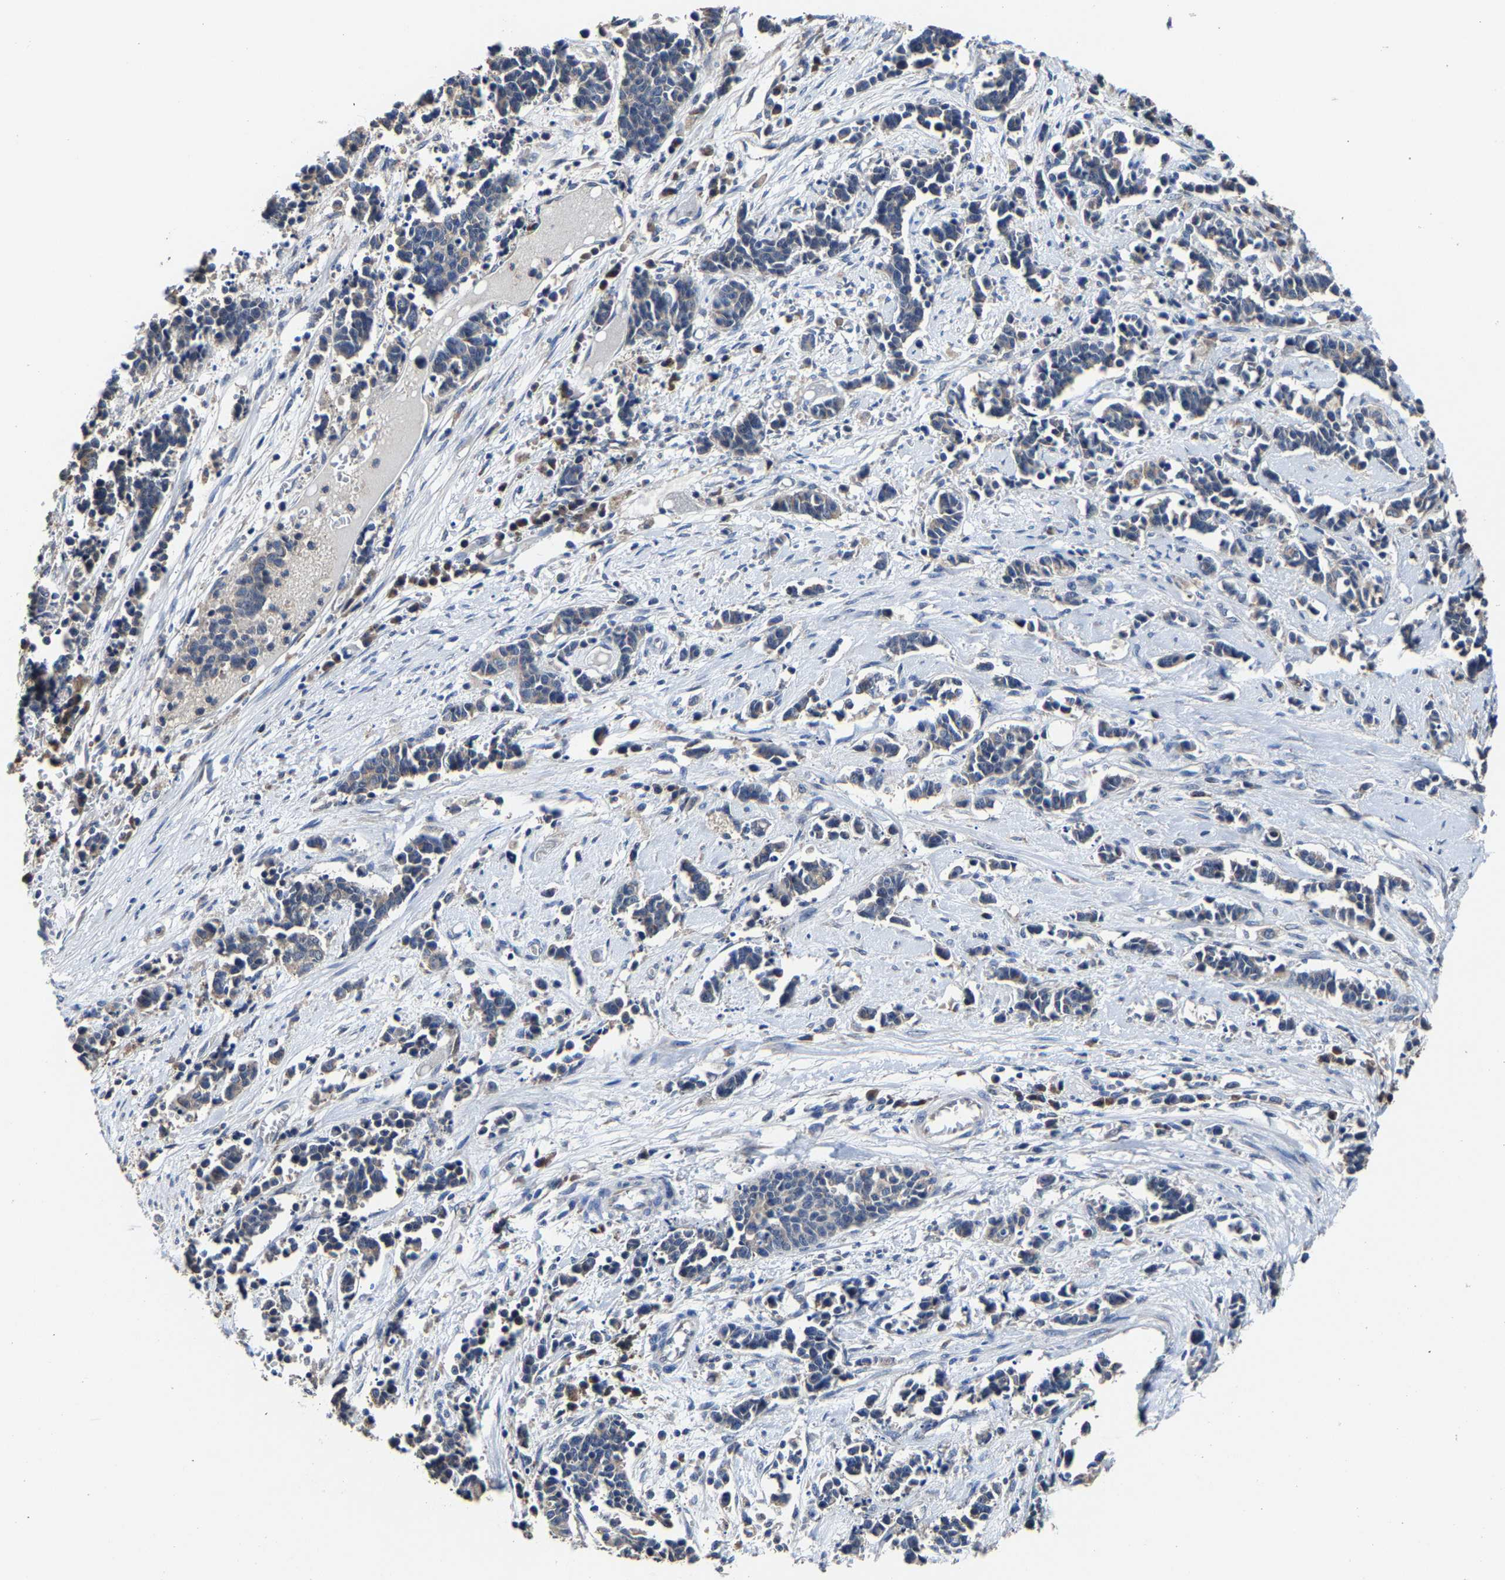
{"staining": {"intensity": "negative", "quantity": "none", "location": "none"}, "tissue": "cervical cancer", "cell_type": "Tumor cells", "image_type": "cancer", "snomed": [{"axis": "morphology", "description": "Squamous cell carcinoma, NOS"}, {"axis": "topography", "description": "Cervix"}], "caption": "A high-resolution photomicrograph shows IHC staining of squamous cell carcinoma (cervical), which reveals no significant positivity in tumor cells.", "gene": "EBAG9", "patient": {"sex": "female", "age": 35}}